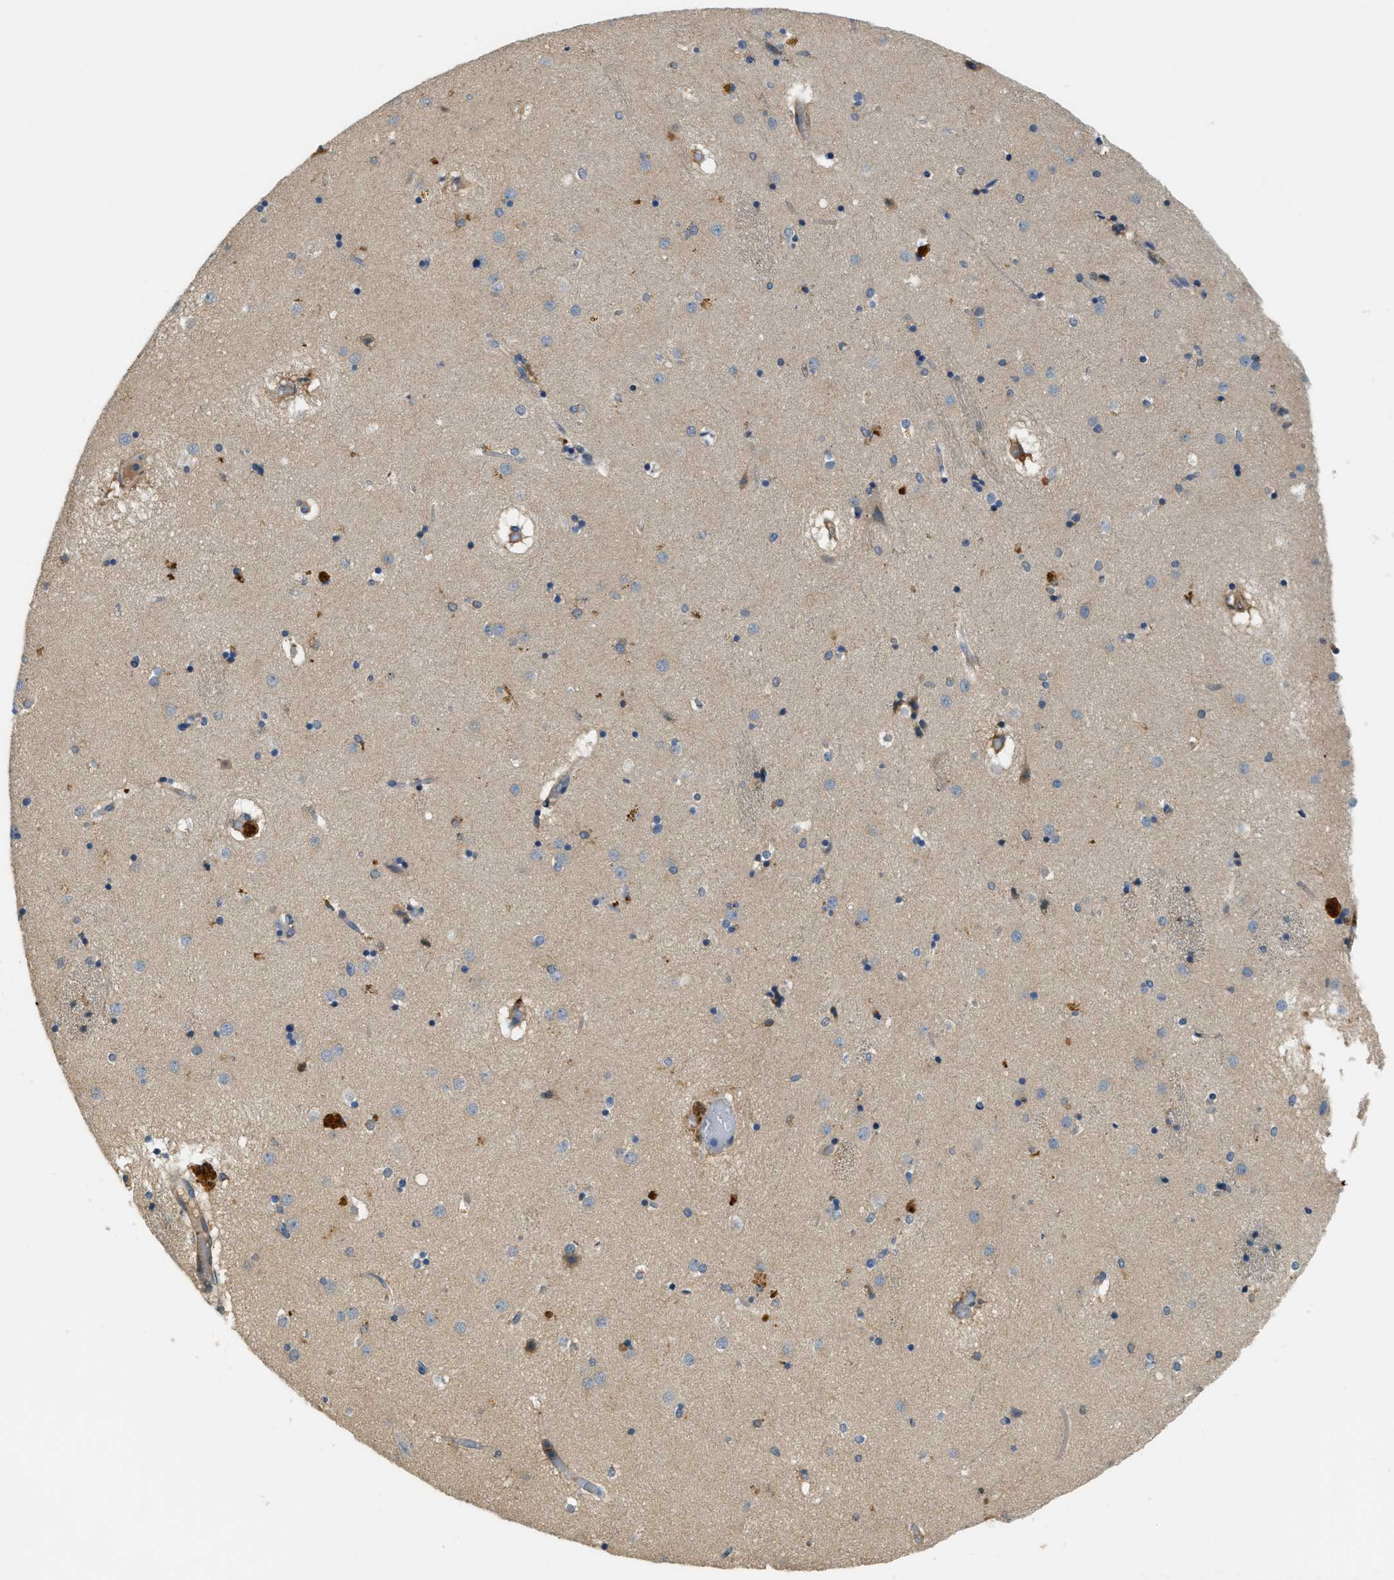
{"staining": {"intensity": "weak", "quantity": "<25%", "location": "cytoplasmic/membranous"}, "tissue": "caudate", "cell_type": "Glial cells", "image_type": "normal", "snomed": [{"axis": "morphology", "description": "Normal tissue, NOS"}, {"axis": "topography", "description": "Lateral ventricle wall"}], "caption": "This is a micrograph of immunohistochemistry staining of benign caudate, which shows no expression in glial cells. (DAB IHC visualized using brightfield microscopy, high magnification).", "gene": "CFLAR", "patient": {"sex": "male", "age": 70}}